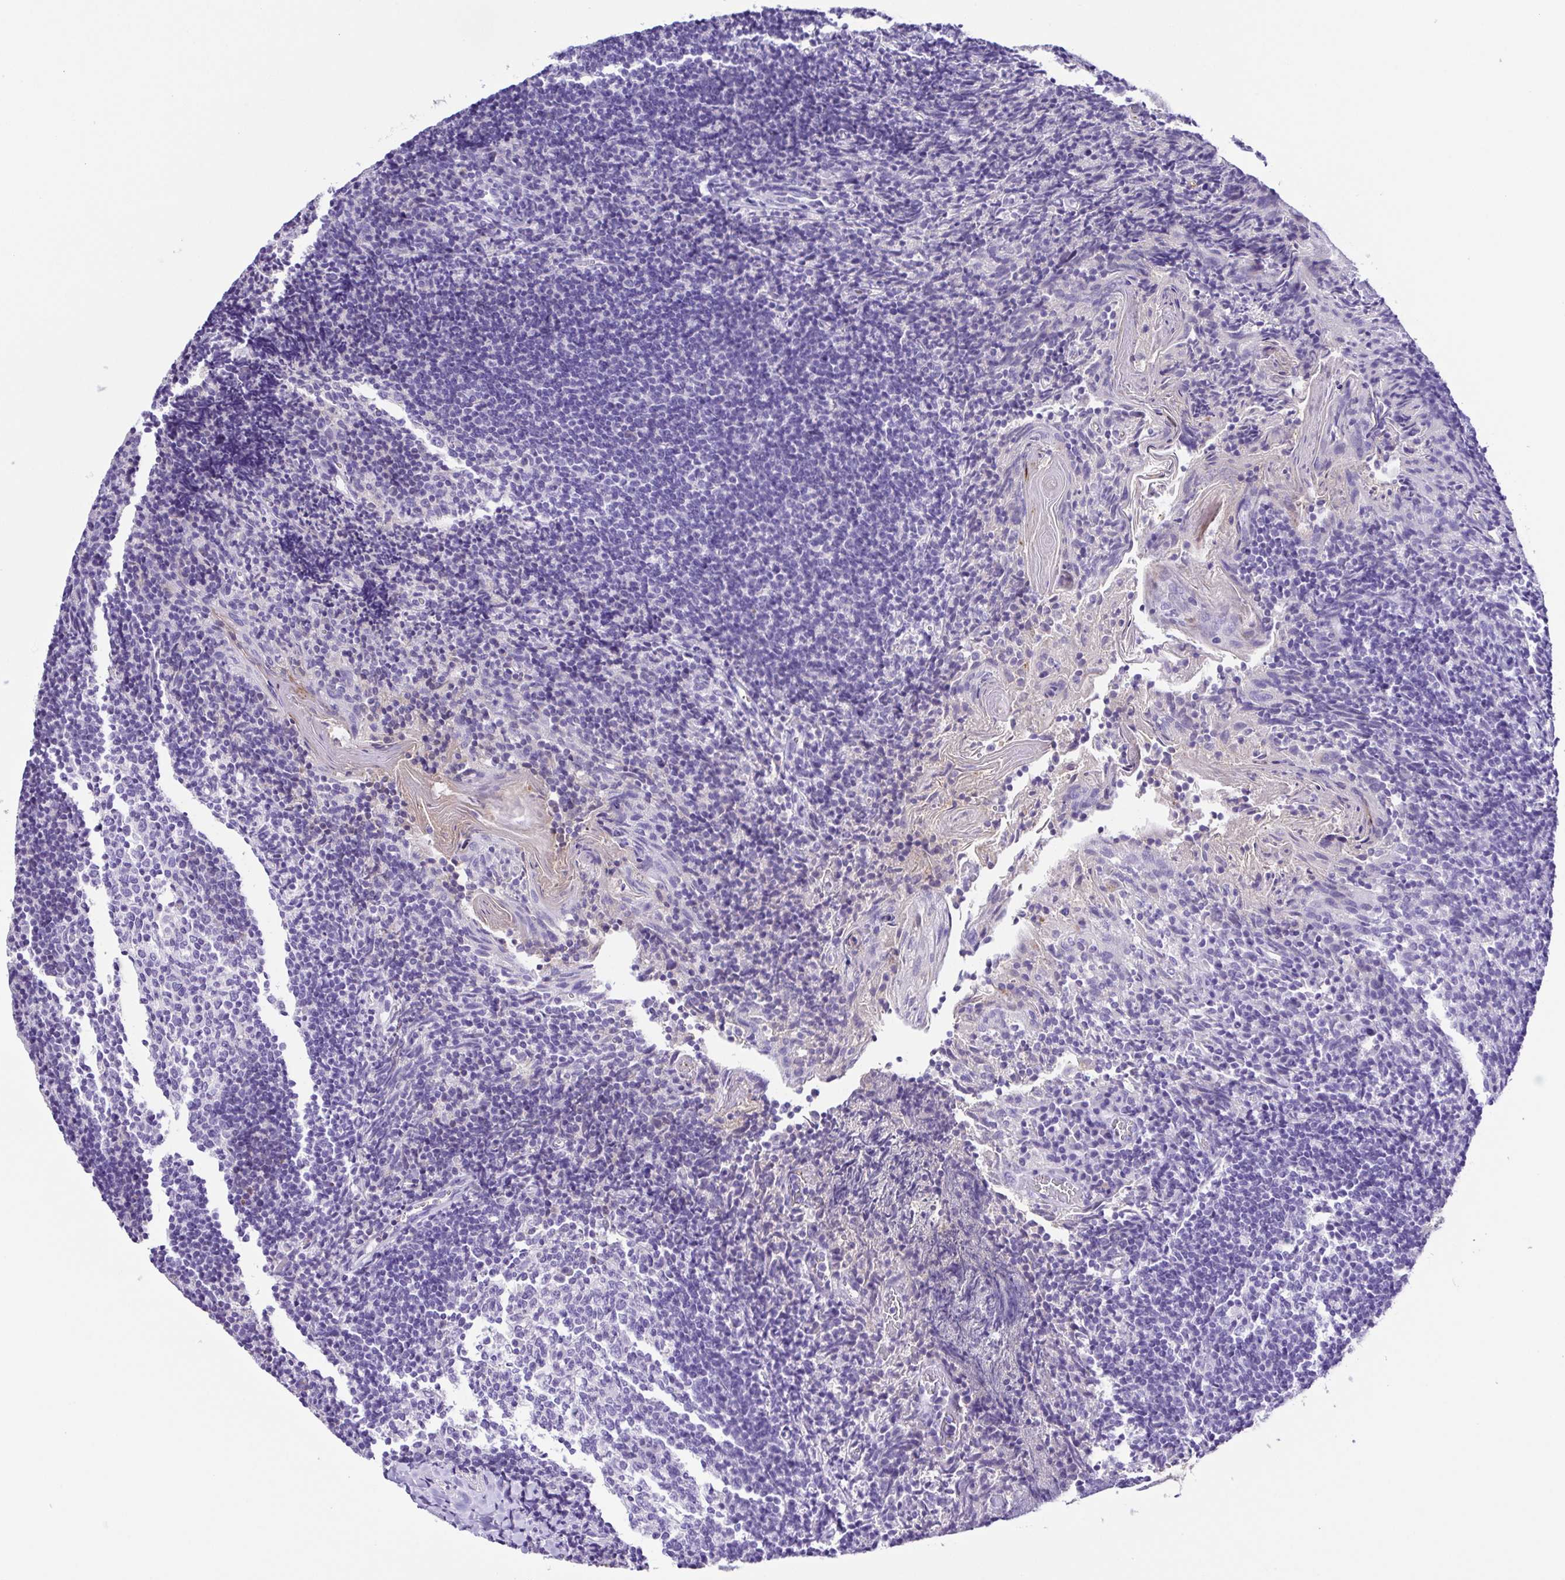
{"staining": {"intensity": "negative", "quantity": "none", "location": "none"}, "tissue": "tonsil", "cell_type": "Germinal center cells", "image_type": "normal", "snomed": [{"axis": "morphology", "description": "Normal tissue, NOS"}, {"axis": "topography", "description": "Tonsil"}], "caption": "Immunohistochemistry image of benign tonsil stained for a protein (brown), which displays no staining in germinal center cells. (IHC, brightfield microscopy, high magnification).", "gene": "IGFL1", "patient": {"sex": "female", "age": 10}}